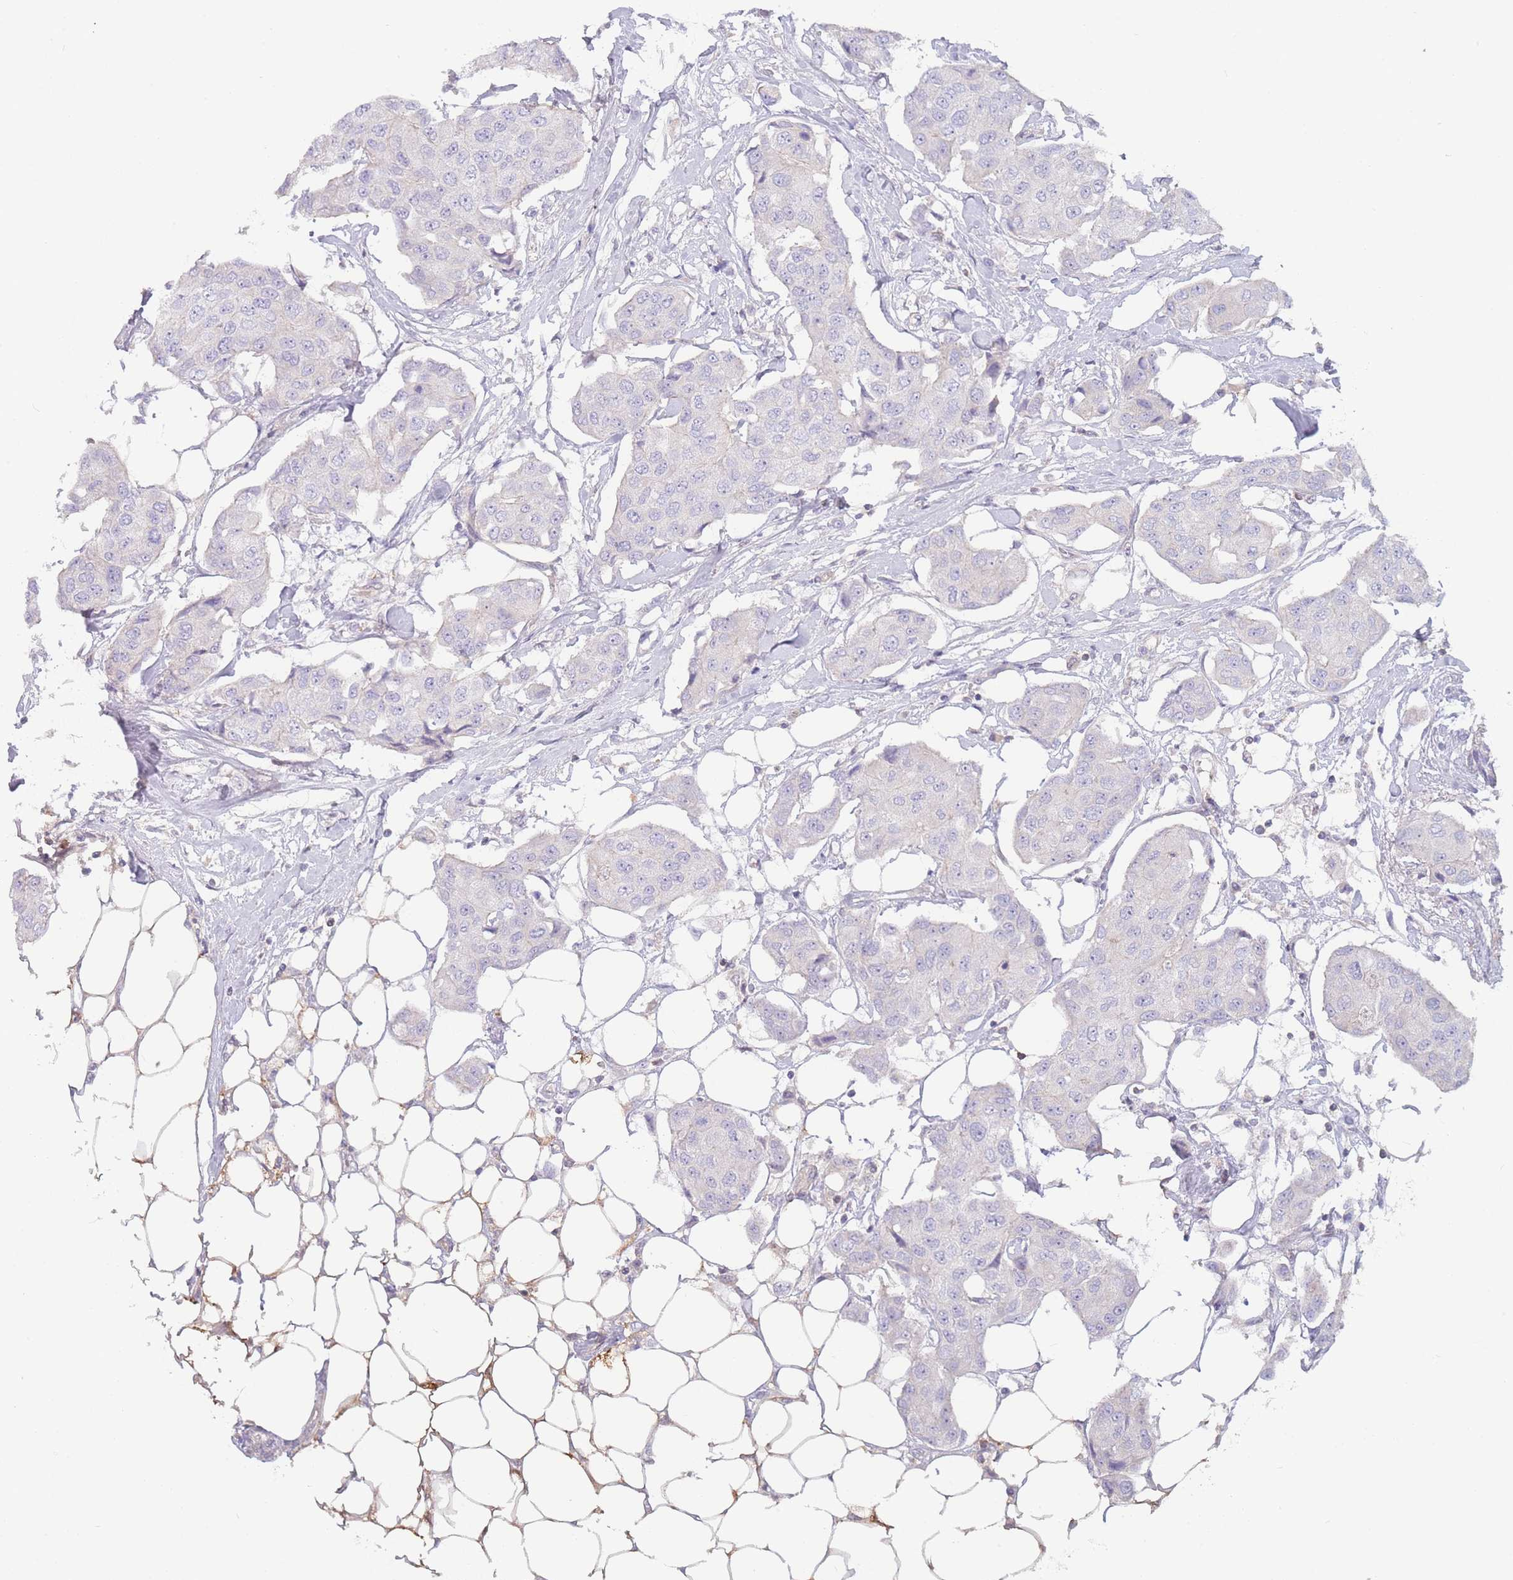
{"staining": {"intensity": "negative", "quantity": "none", "location": "none"}, "tissue": "breast cancer", "cell_type": "Tumor cells", "image_type": "cancer", "snomed": [{"axis": "morphology", "description": "Duct carcinoma"}, {"axis": "topography", "description": "Breast"}, {"axis": "topography", "description": "Lymph node"}], "caption": "This image is of breast intraductal carcinoma stained with immunohistochemistry (IHC) to label a protein in brown with the nuclei are counter-stained blue. There is no staining in tumor cells.", "gene": "SPHKAP", "patient": {"sex": "female", "age": 80}}